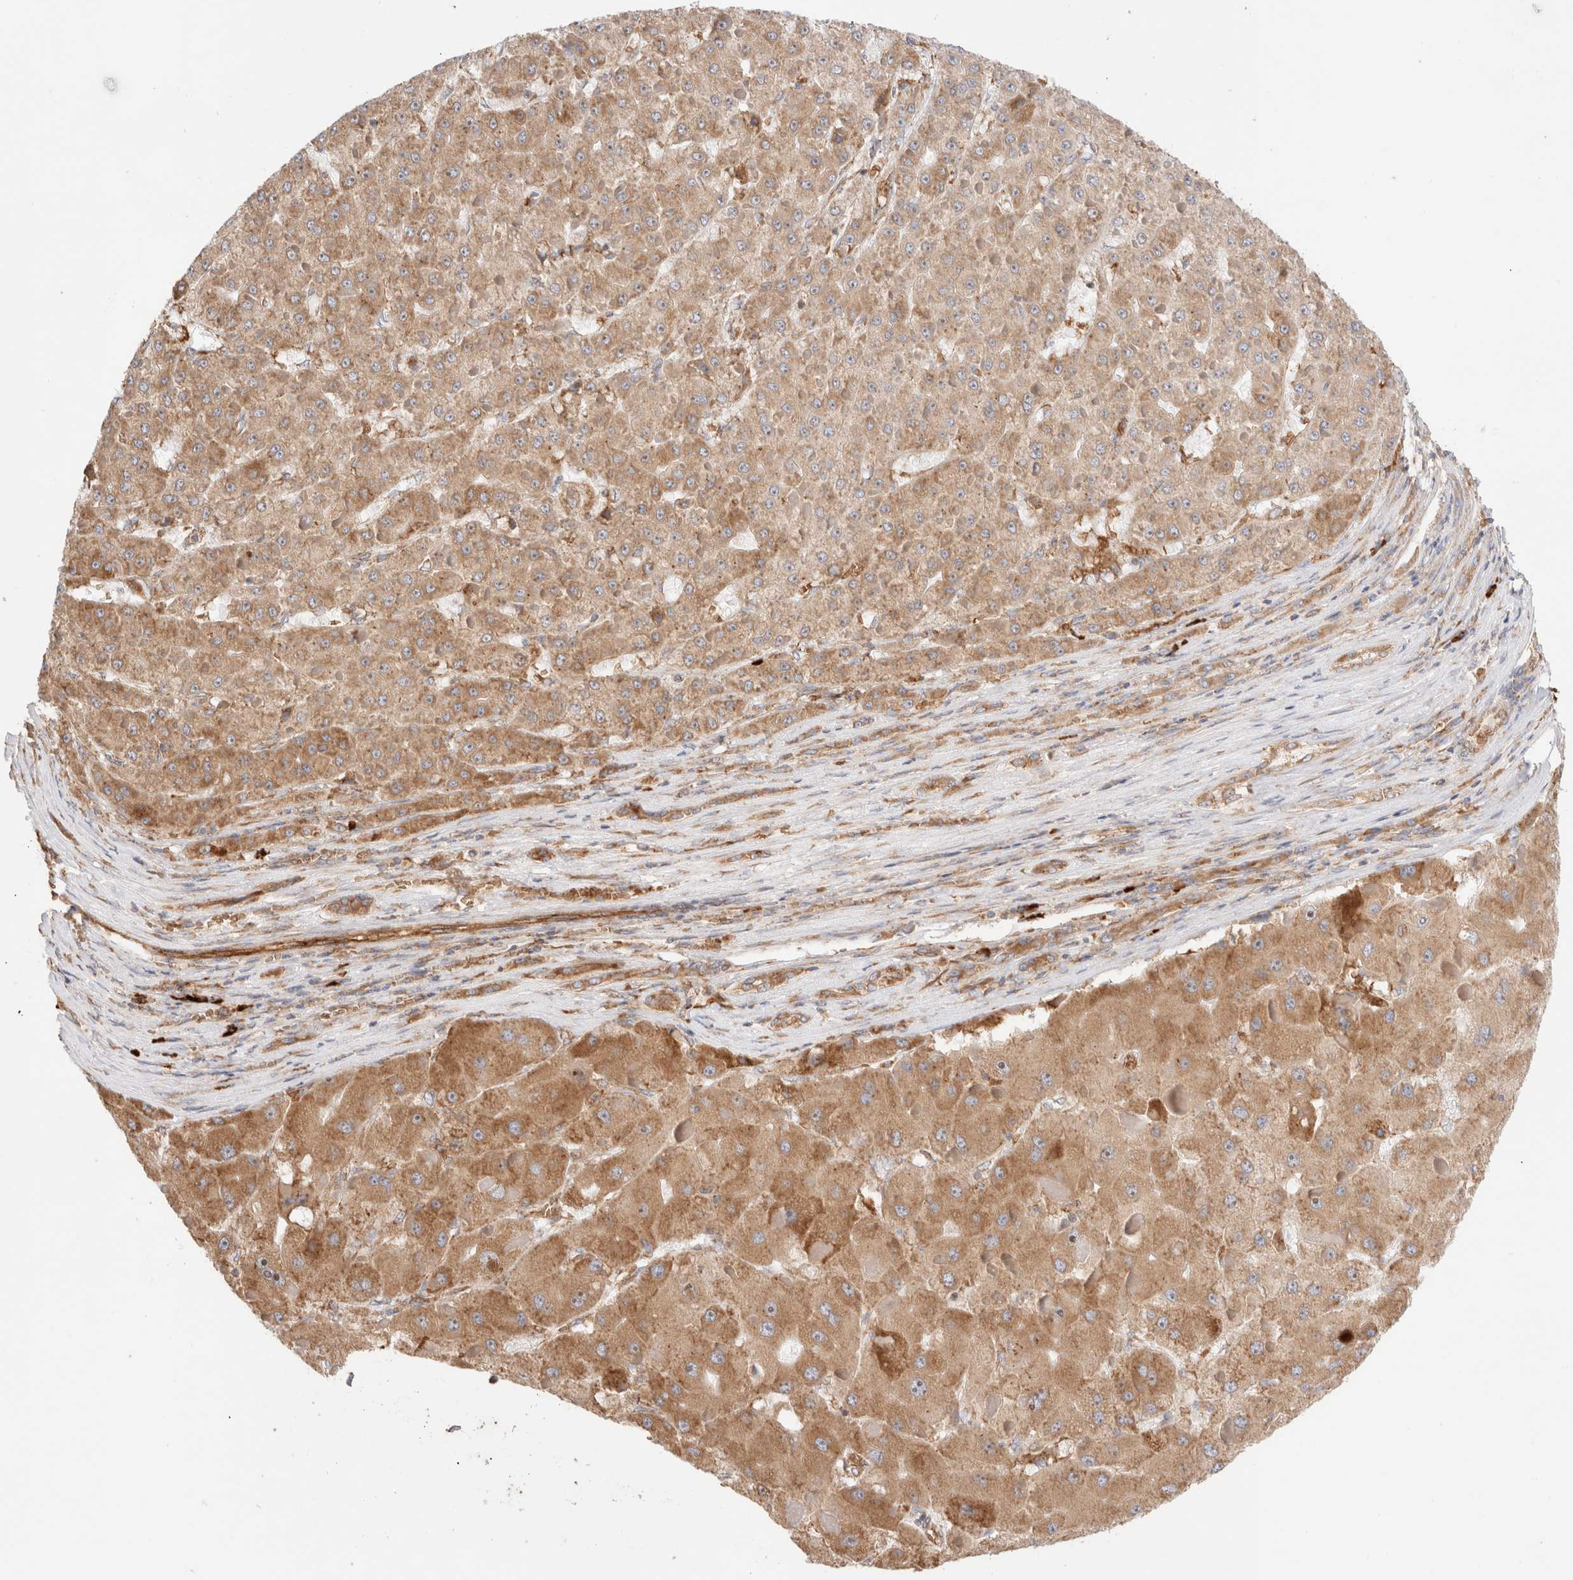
{"staining": {"intensity": "moderate", "quantity": ">75%", "location": "cytoplasmic/membranous"}, "tissue": "liver cancer", "cell_type": "Tumor cells", "image_type": "cancer", "snomed": [{"axis": "morphology", "description": "Carcinoma, Hepatocellular, NOS"}, {"axis": "topography", "description": "Liver"}], "caption": "Brown immunohistochemical staining in liver cancer shows moderate cytoplasmic/membranous staining in approximately >75% of tumor cells.", "gene": "UTS2B", "patient": {"sex": "female", "age": 73}}